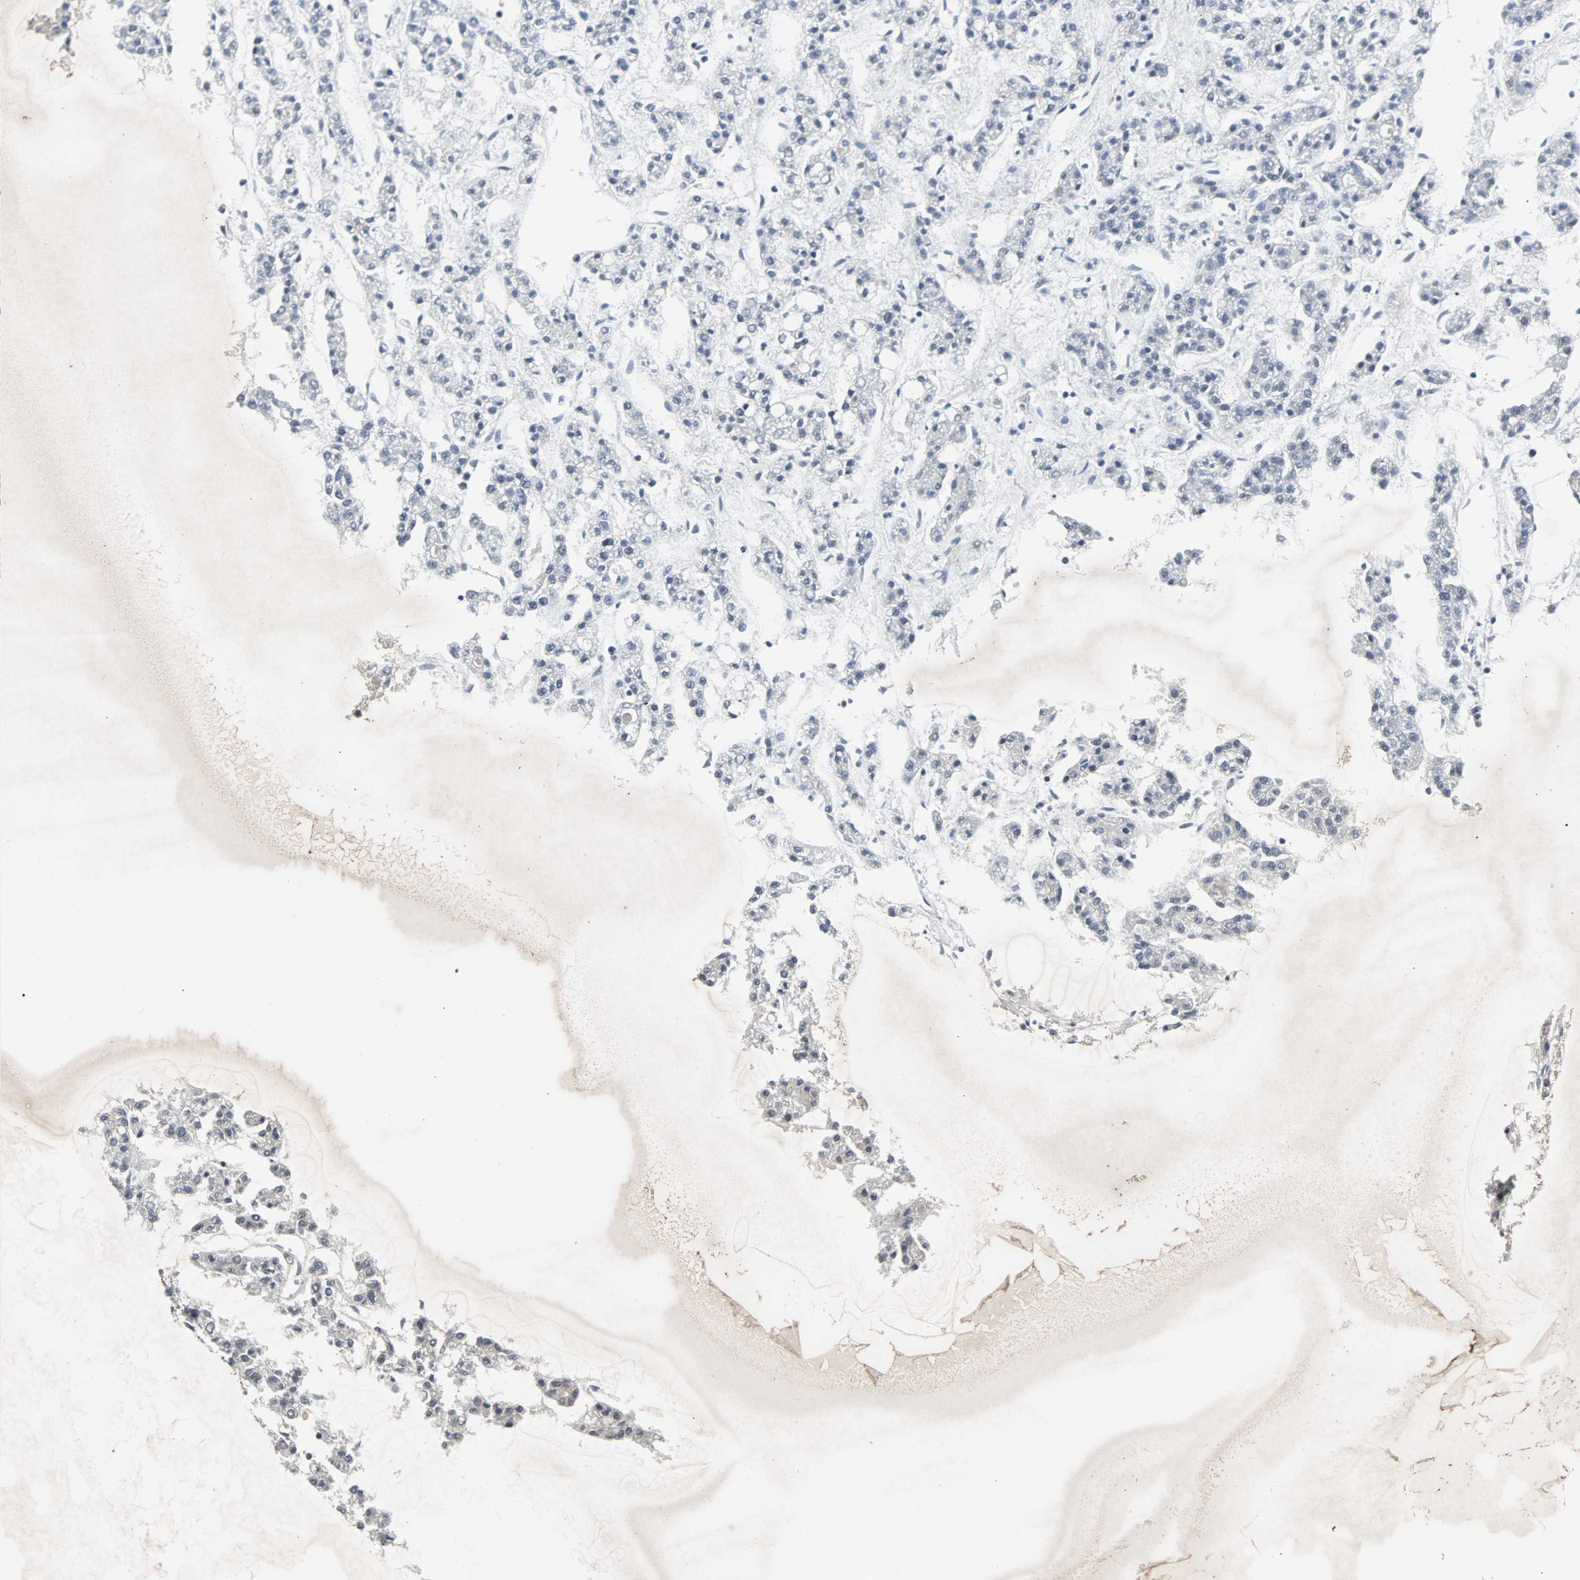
{"staining": {"intensity": "negative", "quantity": "none", "location": "none"}, "tissue": "liver cancer", "cell_type": "Tumor cells", "image_type": "cancer", "snomed": [{"axis": "morphology", "description": "Carcinoma, Hepatocellular, NOS"}, {"axis": "topography", "description": "Liver"}], "caption": "Image shows no protein staining in tumor cells of liver cancer (hepatocellular carcinoma) tissue.", "gene": "PNKP", "patient": {"sex": "male", "age": 70}}